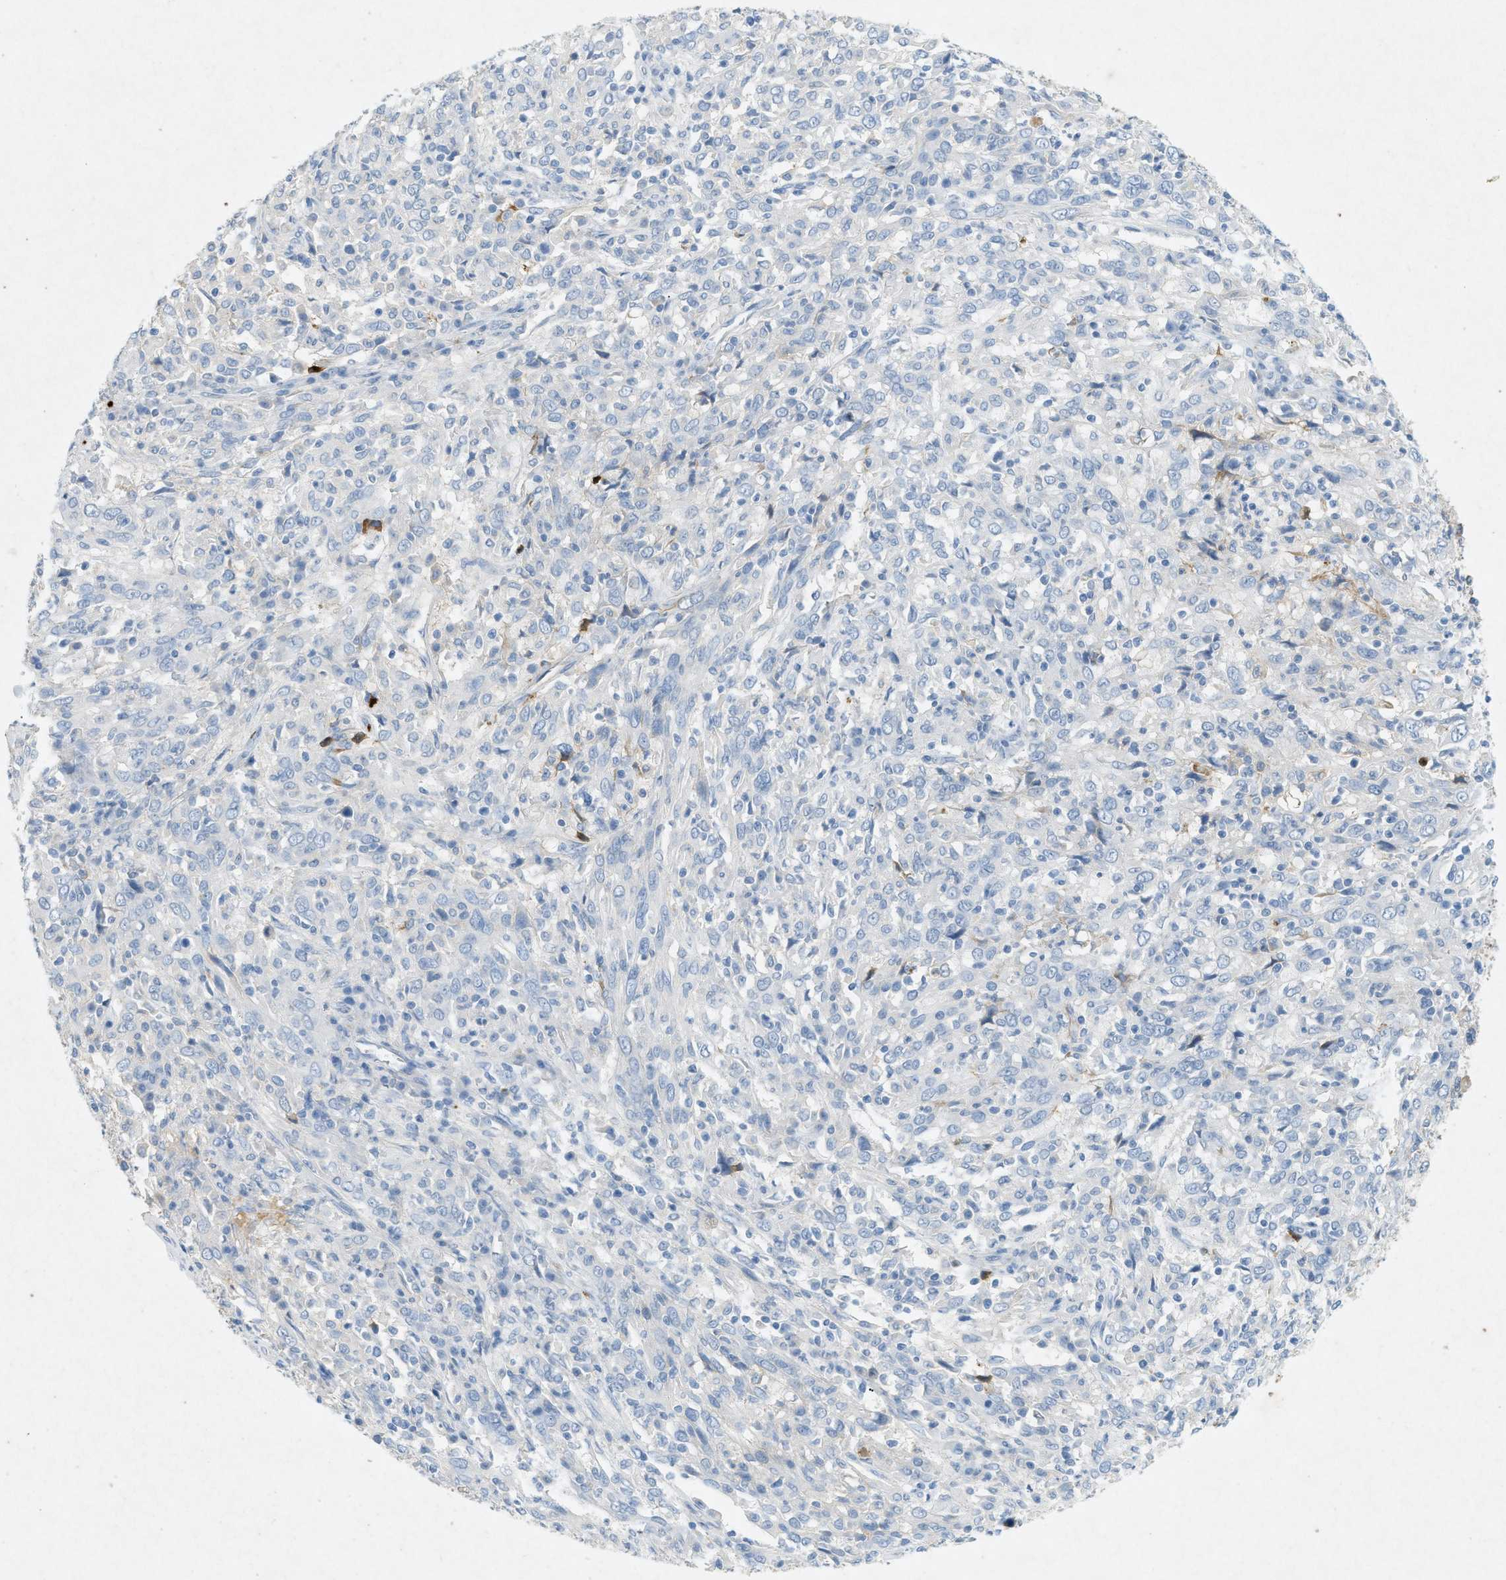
{"staining": {"intensity": "negative", "quantity": "none", "location": "none"}, "tissue": "cervical cancer", "cell_type": "Tumor cells", "image_type": "cancer", "snomed": [{"axis": "morphology", "description": "Squamous cell carcinoma, NOS"}, {"axis": "topography", "description": "Cervix"}], "caption": "Immunohistochemistry of human squamous cell carcinoma (cervical) shows no positivity in tumor cells.", "gene": "F2", "patient": {"sex": "female", "age": 46}}